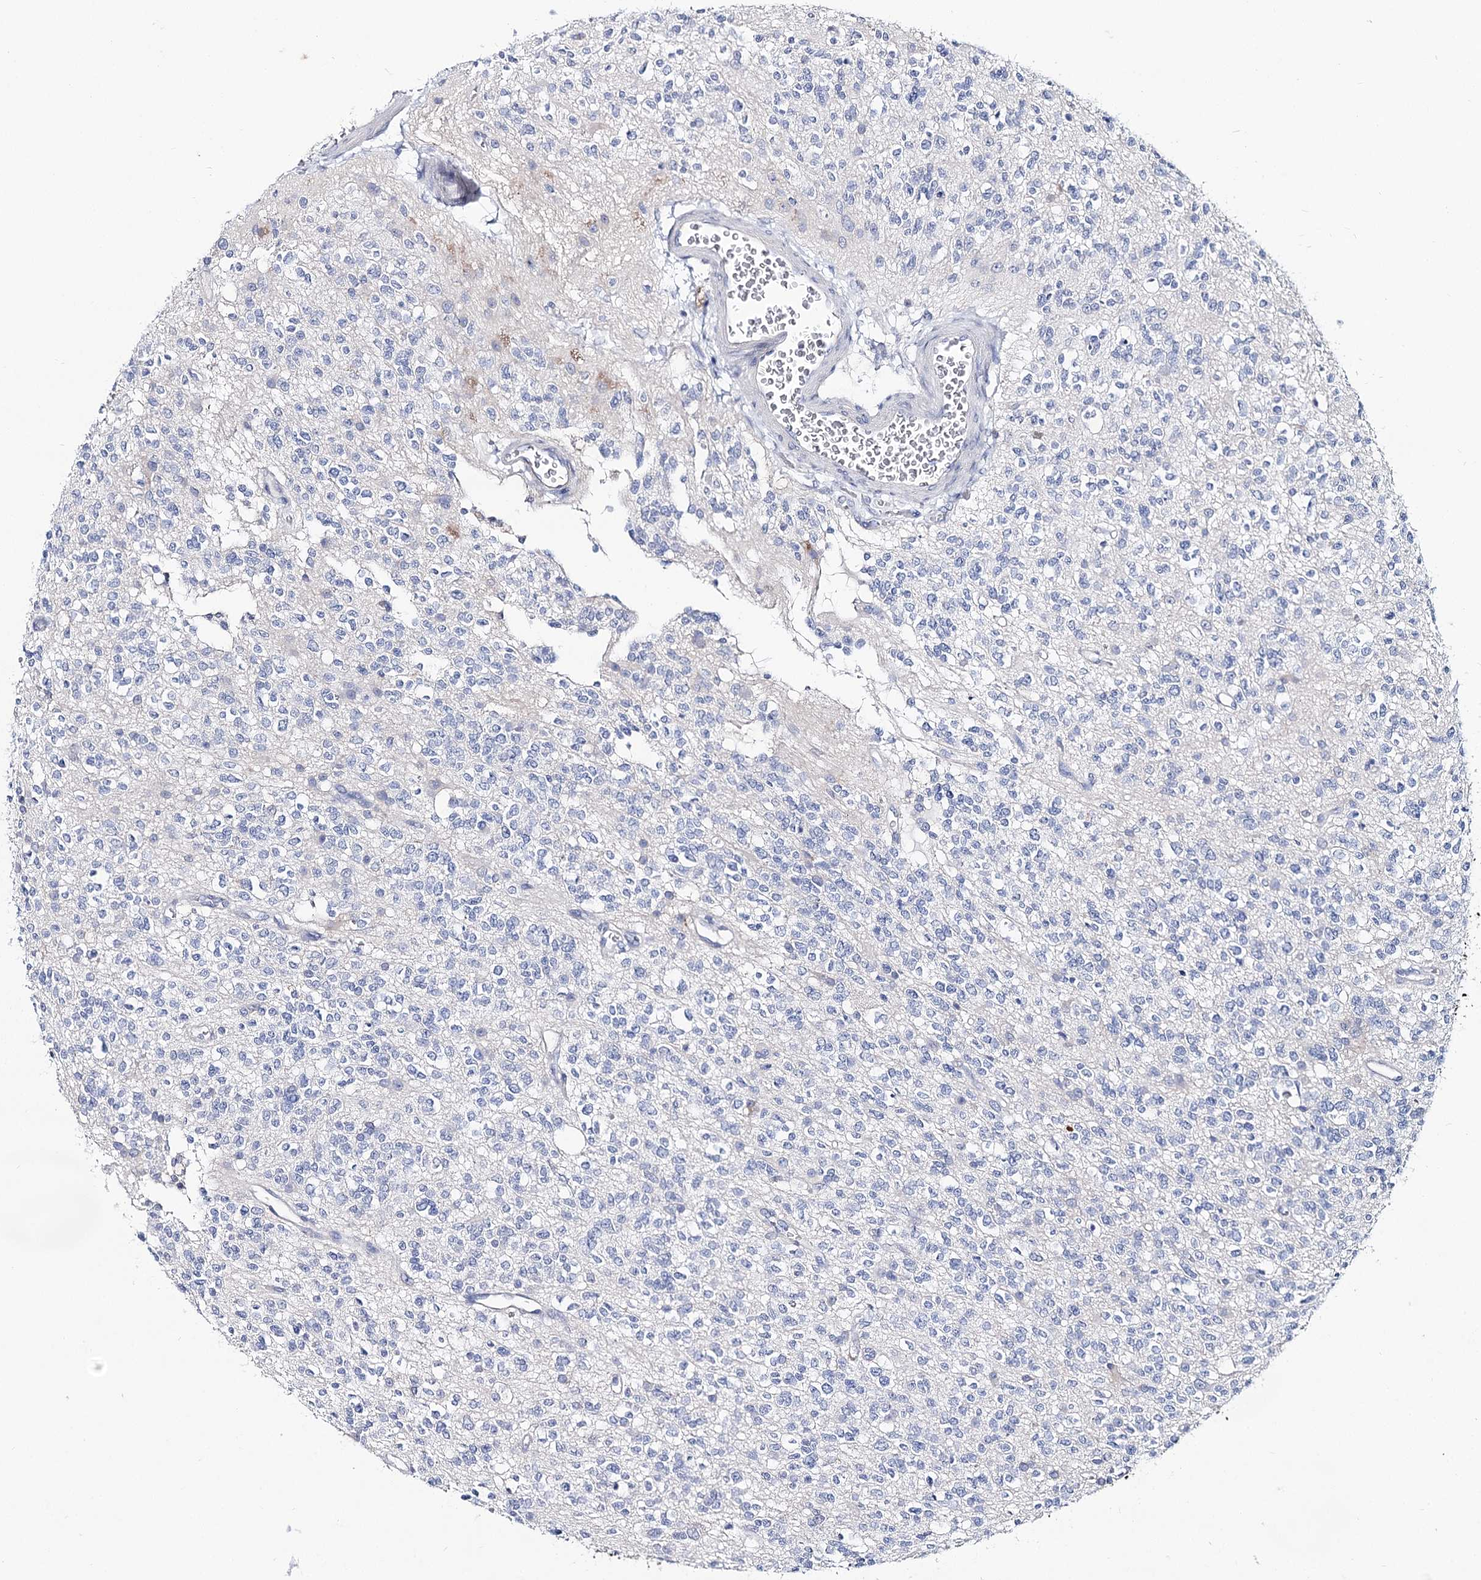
{"staining": {"intensity": "negative", "quantity": "none", "location": "none"}, "tissue": "glioma", "cell_type": "Tumor cells", "image_type": "cancer", "snomed": [{"axis": "morphology", "description": "Glioma, malignant, High grade"}, {"axis": "topography", "description": "Brain"}], "caption": "This is a histopathology image of IHC staining of glioma, which shows no expression in tumor cells.", "gene": "UGP2", "patient": {"sex": "male", "age": 34}}